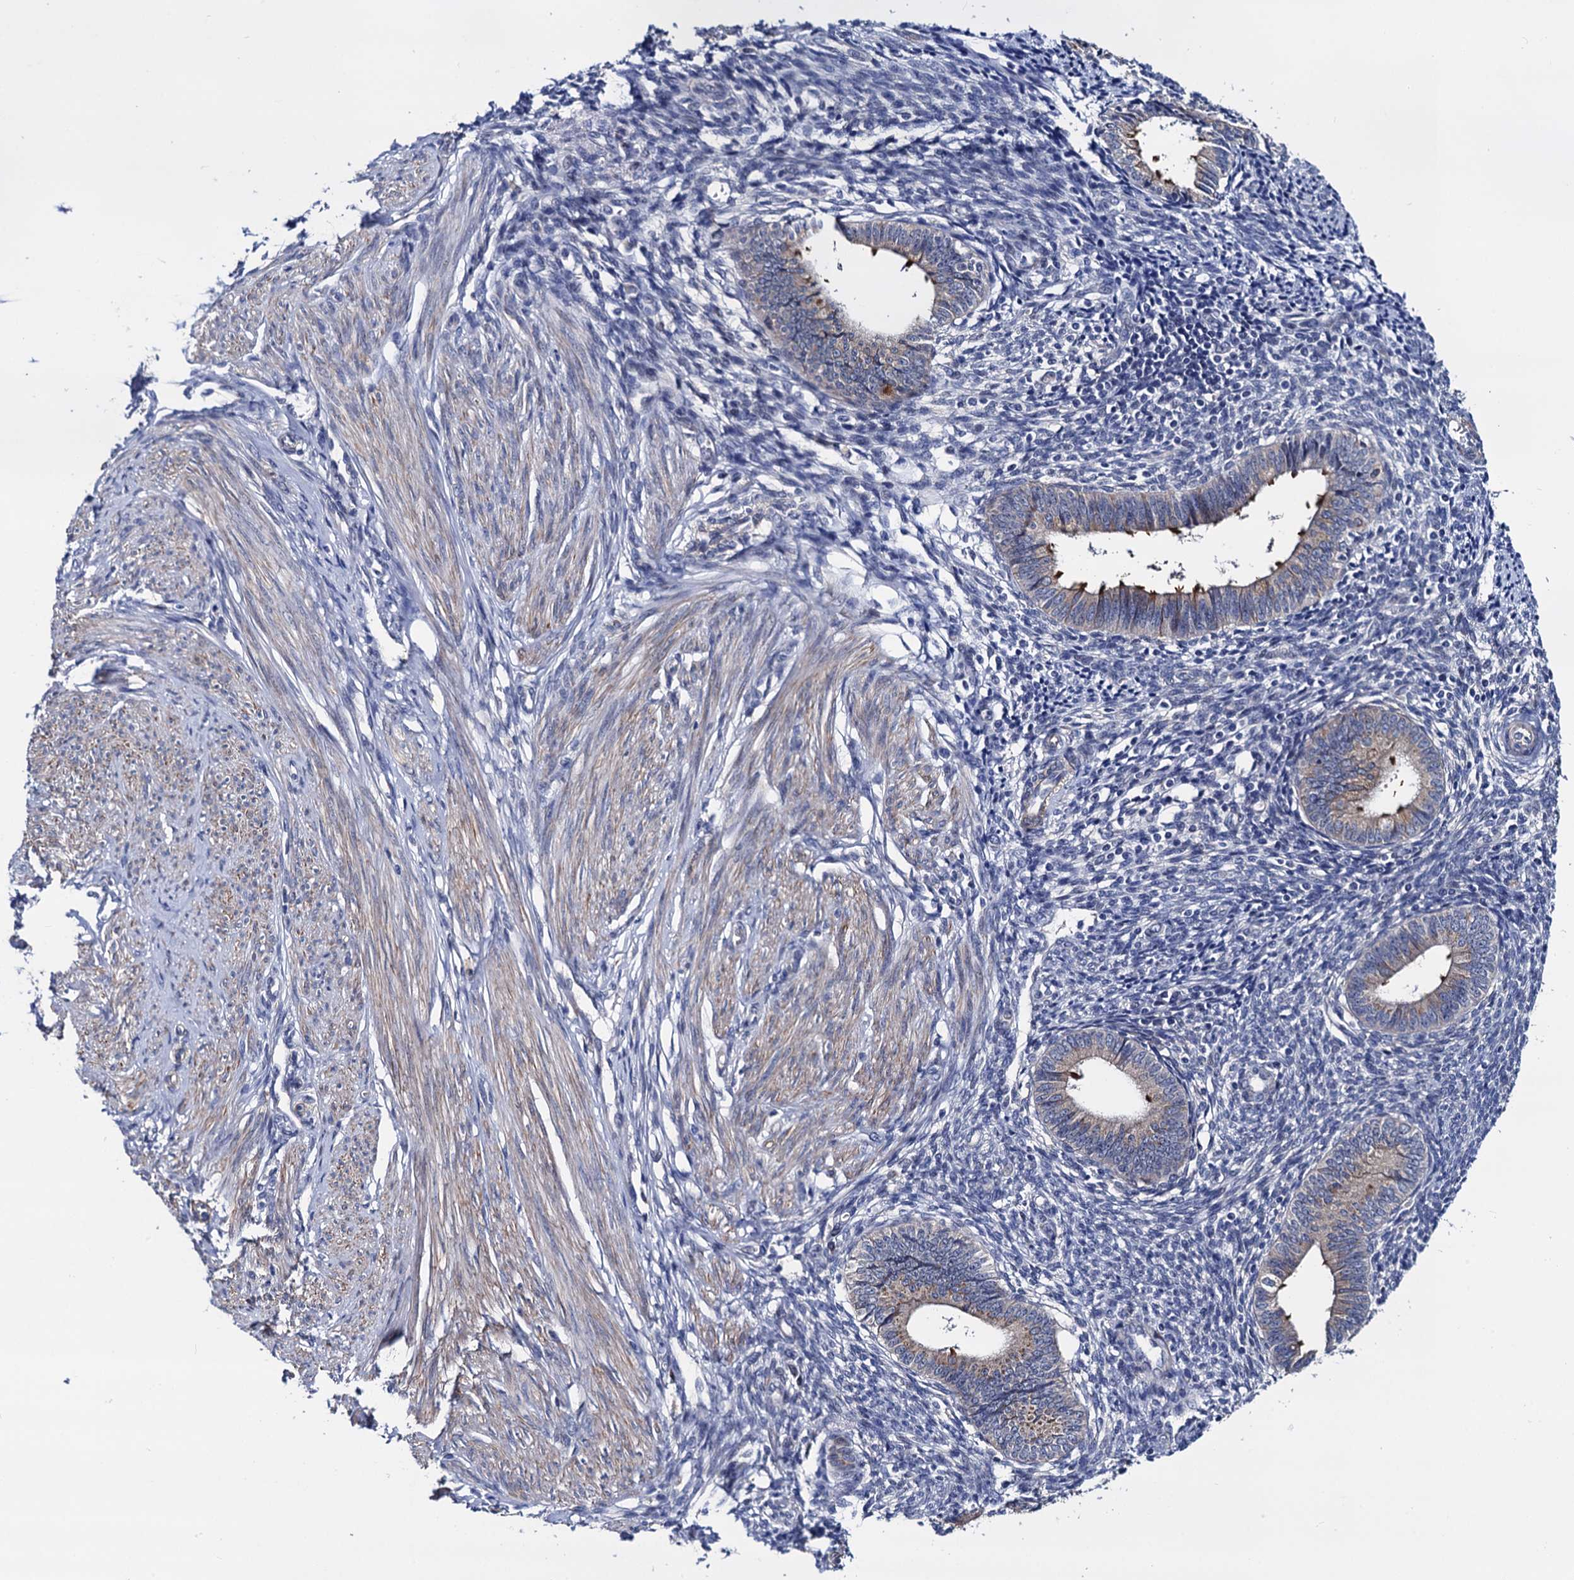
{"staining": {"intensity": "negative", "quantity": "none", "location": "none"}, "tissue": "endometrium", "cell_type": "Cells in endometrial stroma", "image_type": "normal", "snomed": [{"axis": "morphology", "description": "Normal tissue, NOS"}, {"axis": "topography", "description": "Endometrium"}], "caption": "Normal endometrium was stained to show a protein in brown. There is no significant positivity in cells in endometrial stroma. (Brightfield microscopy of DAB immunohistochemistry at high magnification).", "gene": "ZDHHC18", "patient": {"sex": "female", "age": 46}}